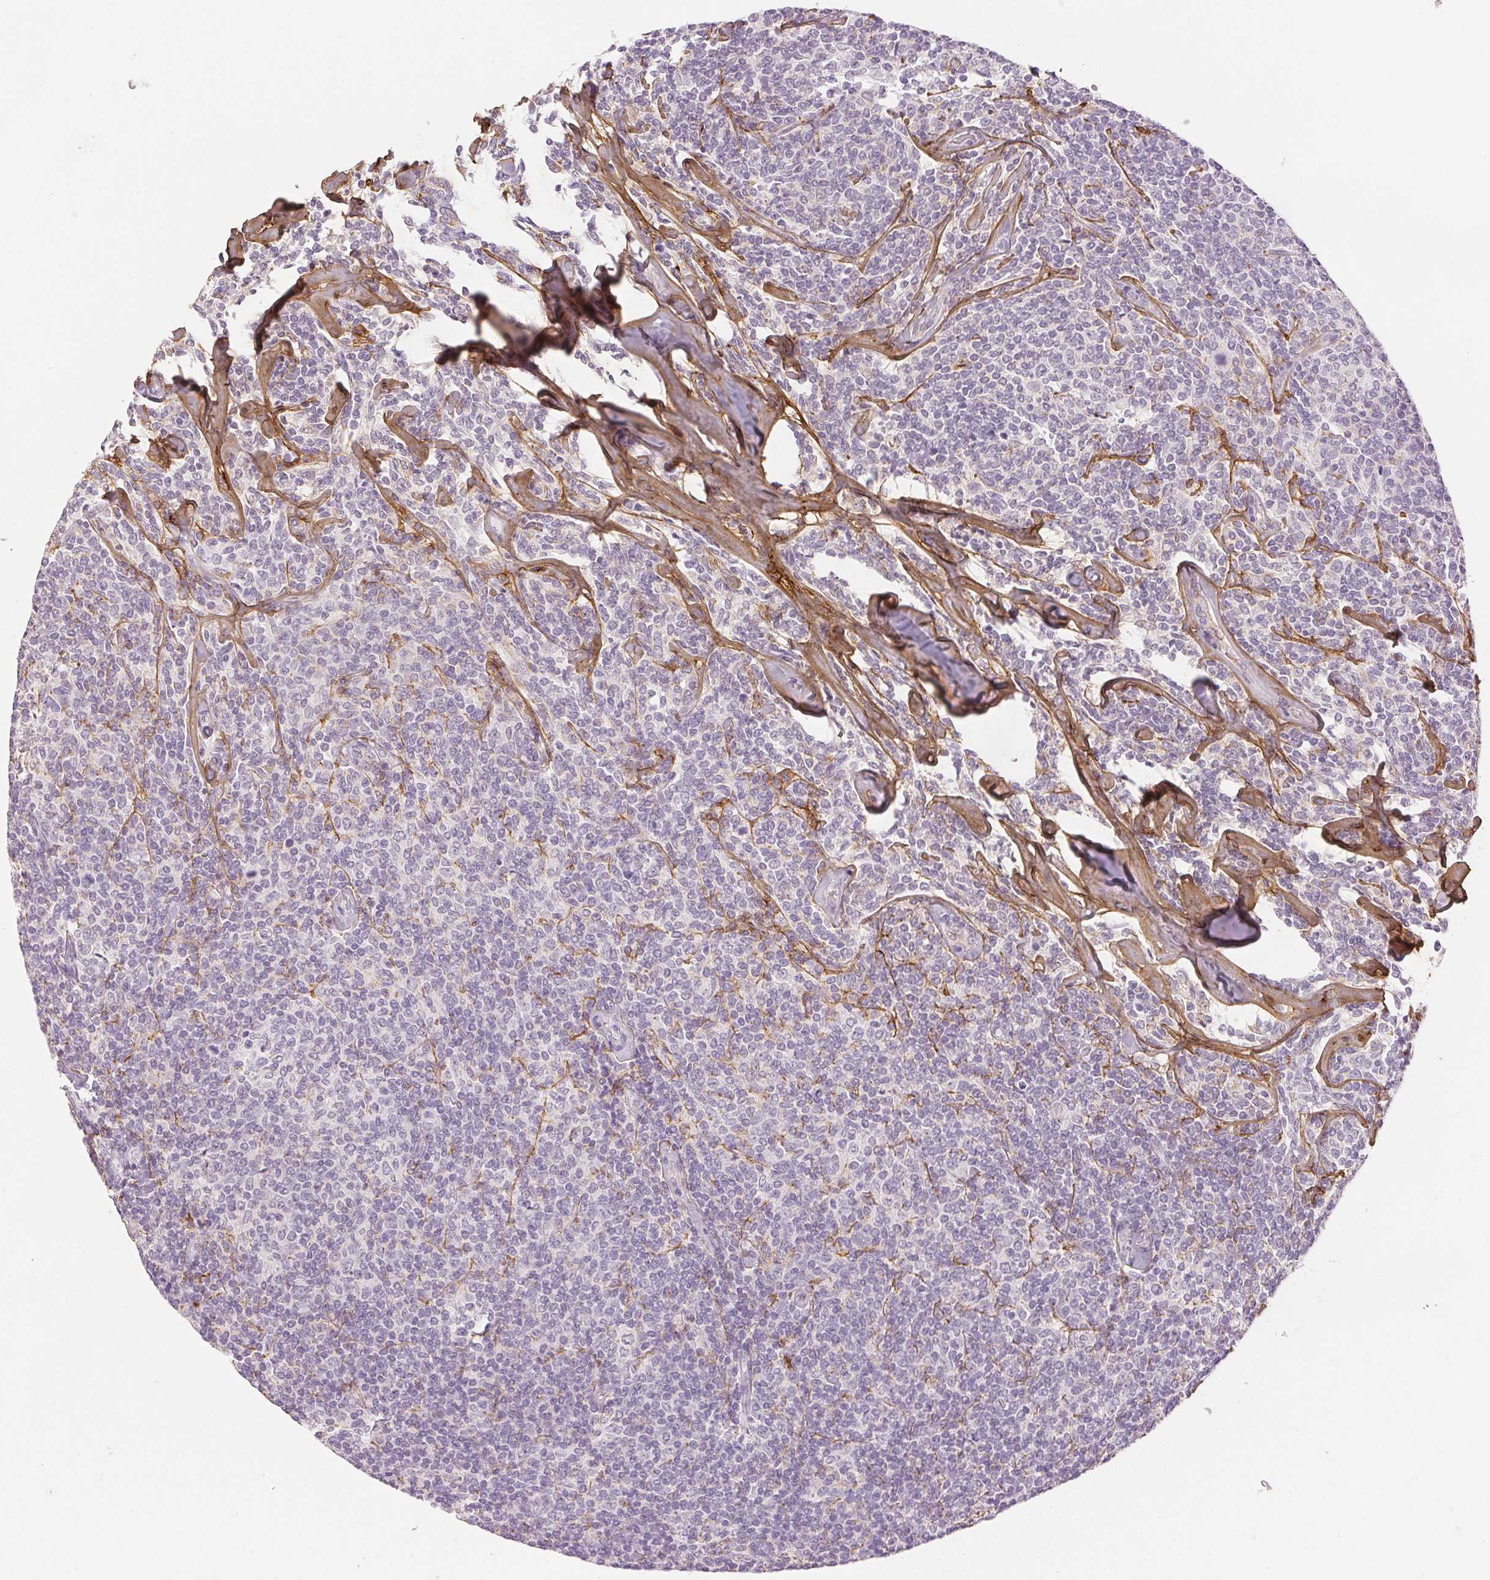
{"staining": {"intensity": "negative", "quantity": "none", "location": "none"}, "tissue": "lymphoma", "cell_type": "Tumor cells", "image_type": "cancer", "snomed": [{"axis": "morphology", "description": "Malignant lymphoma, non-Hodgkin's type, Low grade"}, {"axis": "topography", "description": "Lymph node"}], "caption": "Tumor cells show no significant protein positivity in malignant lymphoma, non-Hodgkin's type (low-grade).", "gene": "FBN1", "patient": {"sex": "female", "age": 56}}